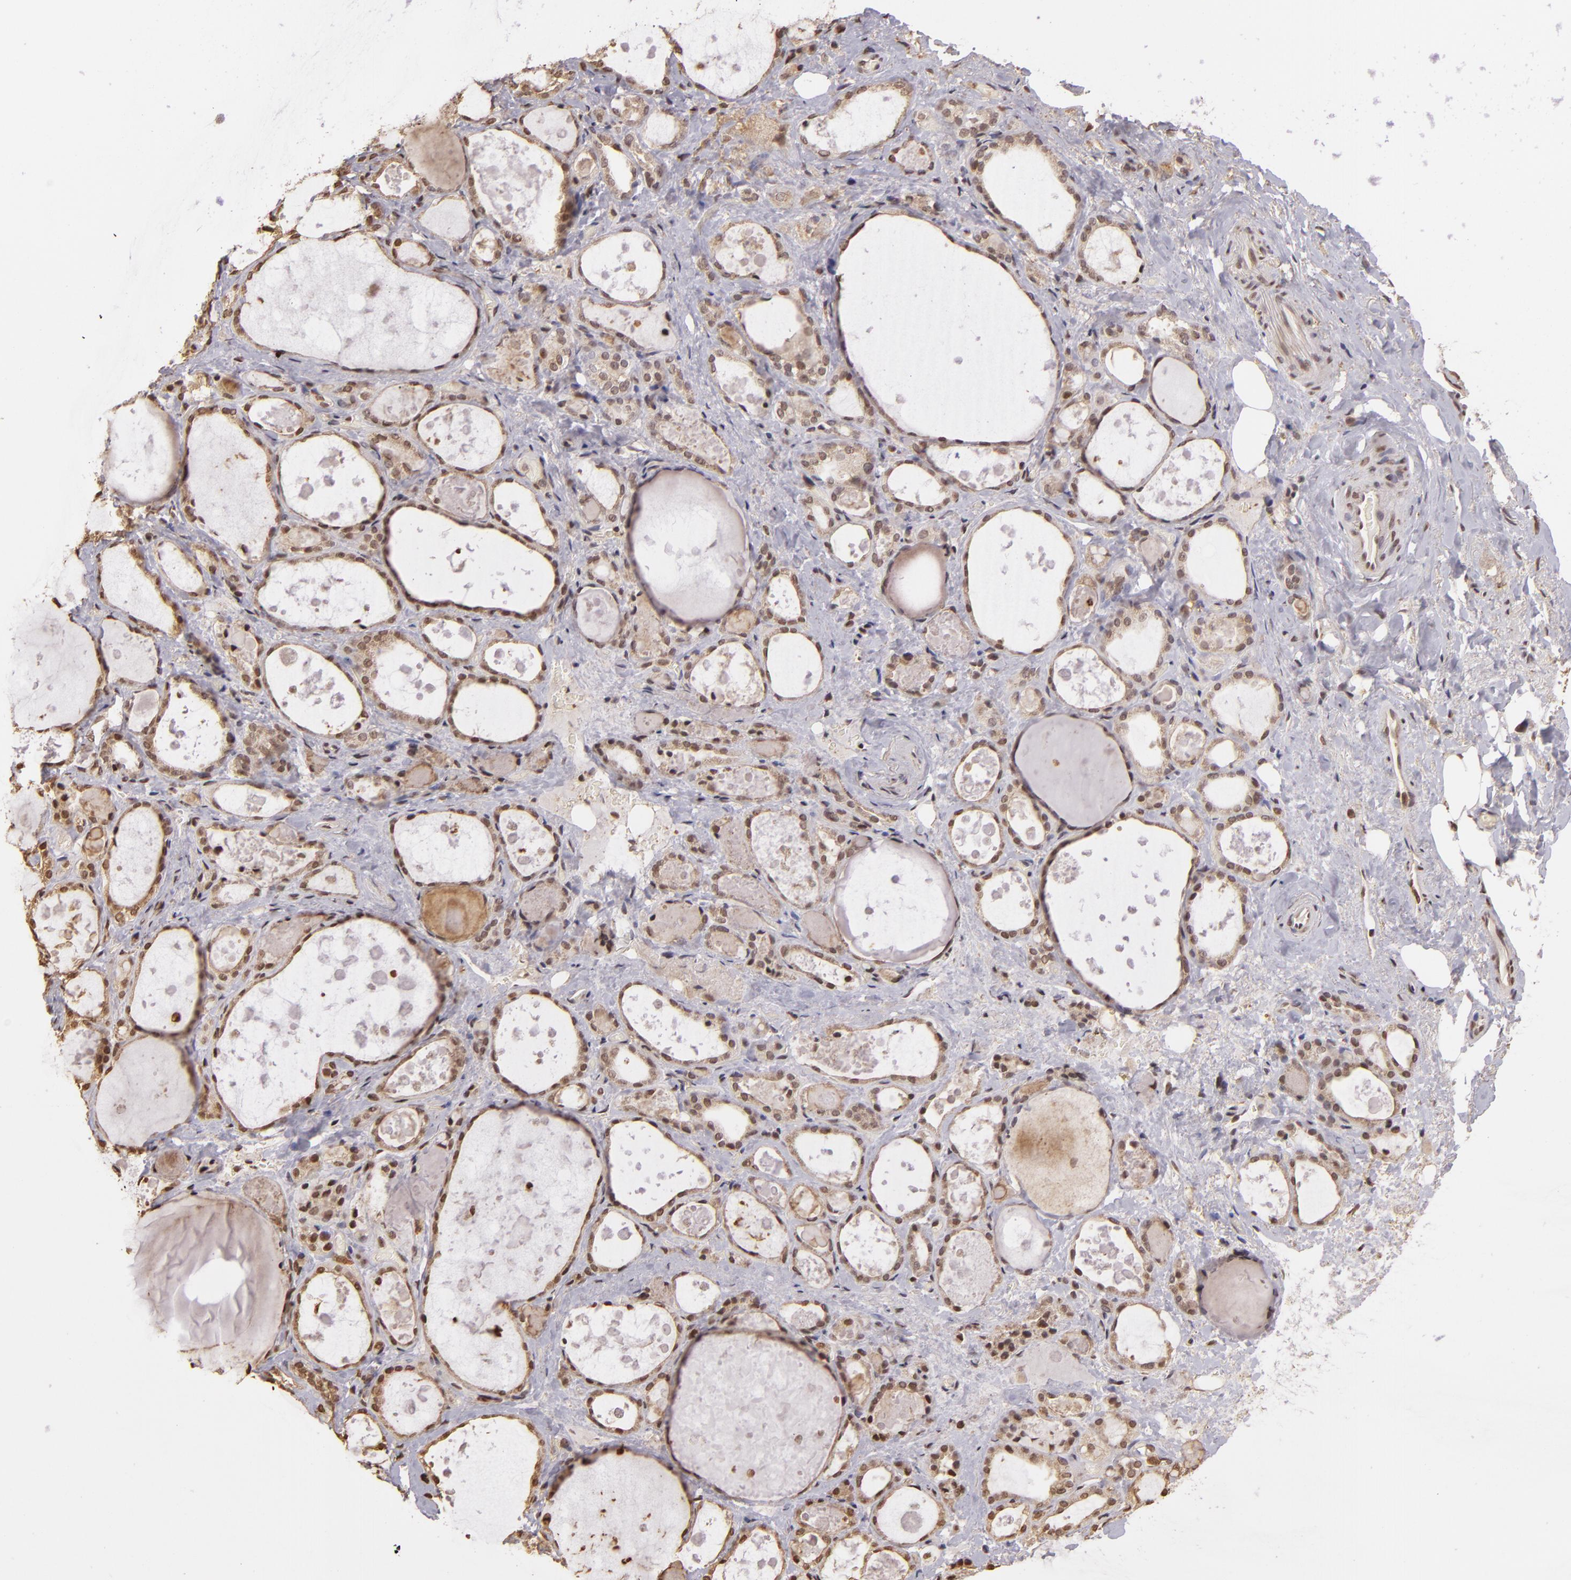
{"staining": {"intensity": "weak", "quantity": "25%-75%", "location": "nuclear"}, "tissue": "thyroid gland", "cell_type": "Glandular cells", "image_type": "normal", "snomed": [{"axis": "morphology", "description": "Normal tissue, NOS"}, {"axis": "topography", "description": "Thyroid gland"}], "caption": "Immunohistochemistry (IHC) image of benign thyroid gland: thyroid gland stained using immunohistochemistry (IHC) shows low levels of weak protein expression localized specifically in the nuclear of glandular cells, appearing as a nuclear brown color.", "gene": "ARPC2", "patient": {"sex": "female", "age": 75}}